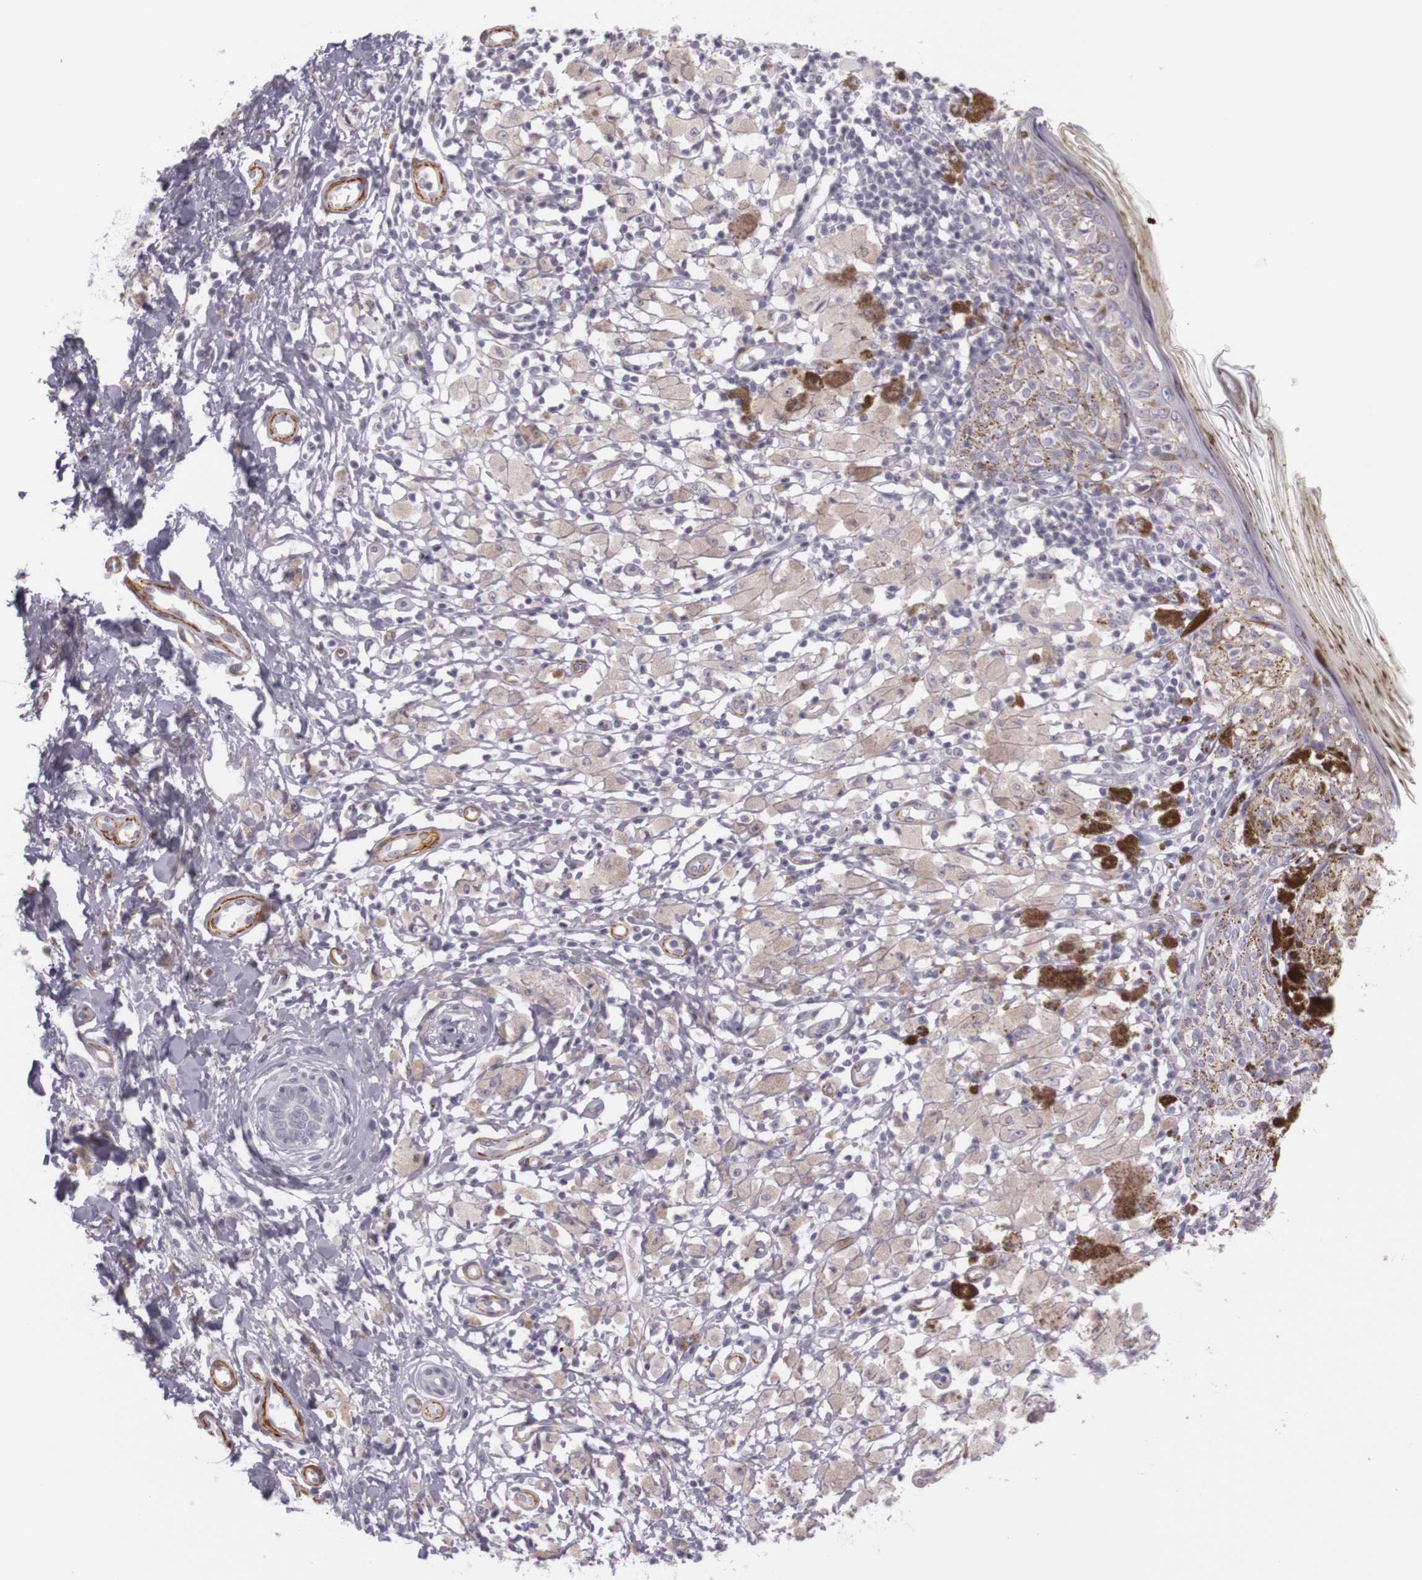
{"staining": {"intensity": "weak", "quantity": ">75%", "location": "cytoplasmic/membranous"}, "tissue": "melanoma", "cell_type": "Tumor cells", "image_type": "cancer", "snomed": [{"axis": "morphology", "description": "Malignant melanoma, NOS"}, {"axis": "topography", "description": "Skin"}], "caption": "Protein staining of malignant melanoma tissue exhibits weak cytoplasmic/membranous positivity in approximately >75% of tumor cells. The staining is performed using DAB (3,3'-diaminobenzidine) brown chromogen to label protein expression. The nuclei are counter-stained blue using hematoxylin.", "gene": "CNTN2", "patient": {"sex": "male", "age": 88}}